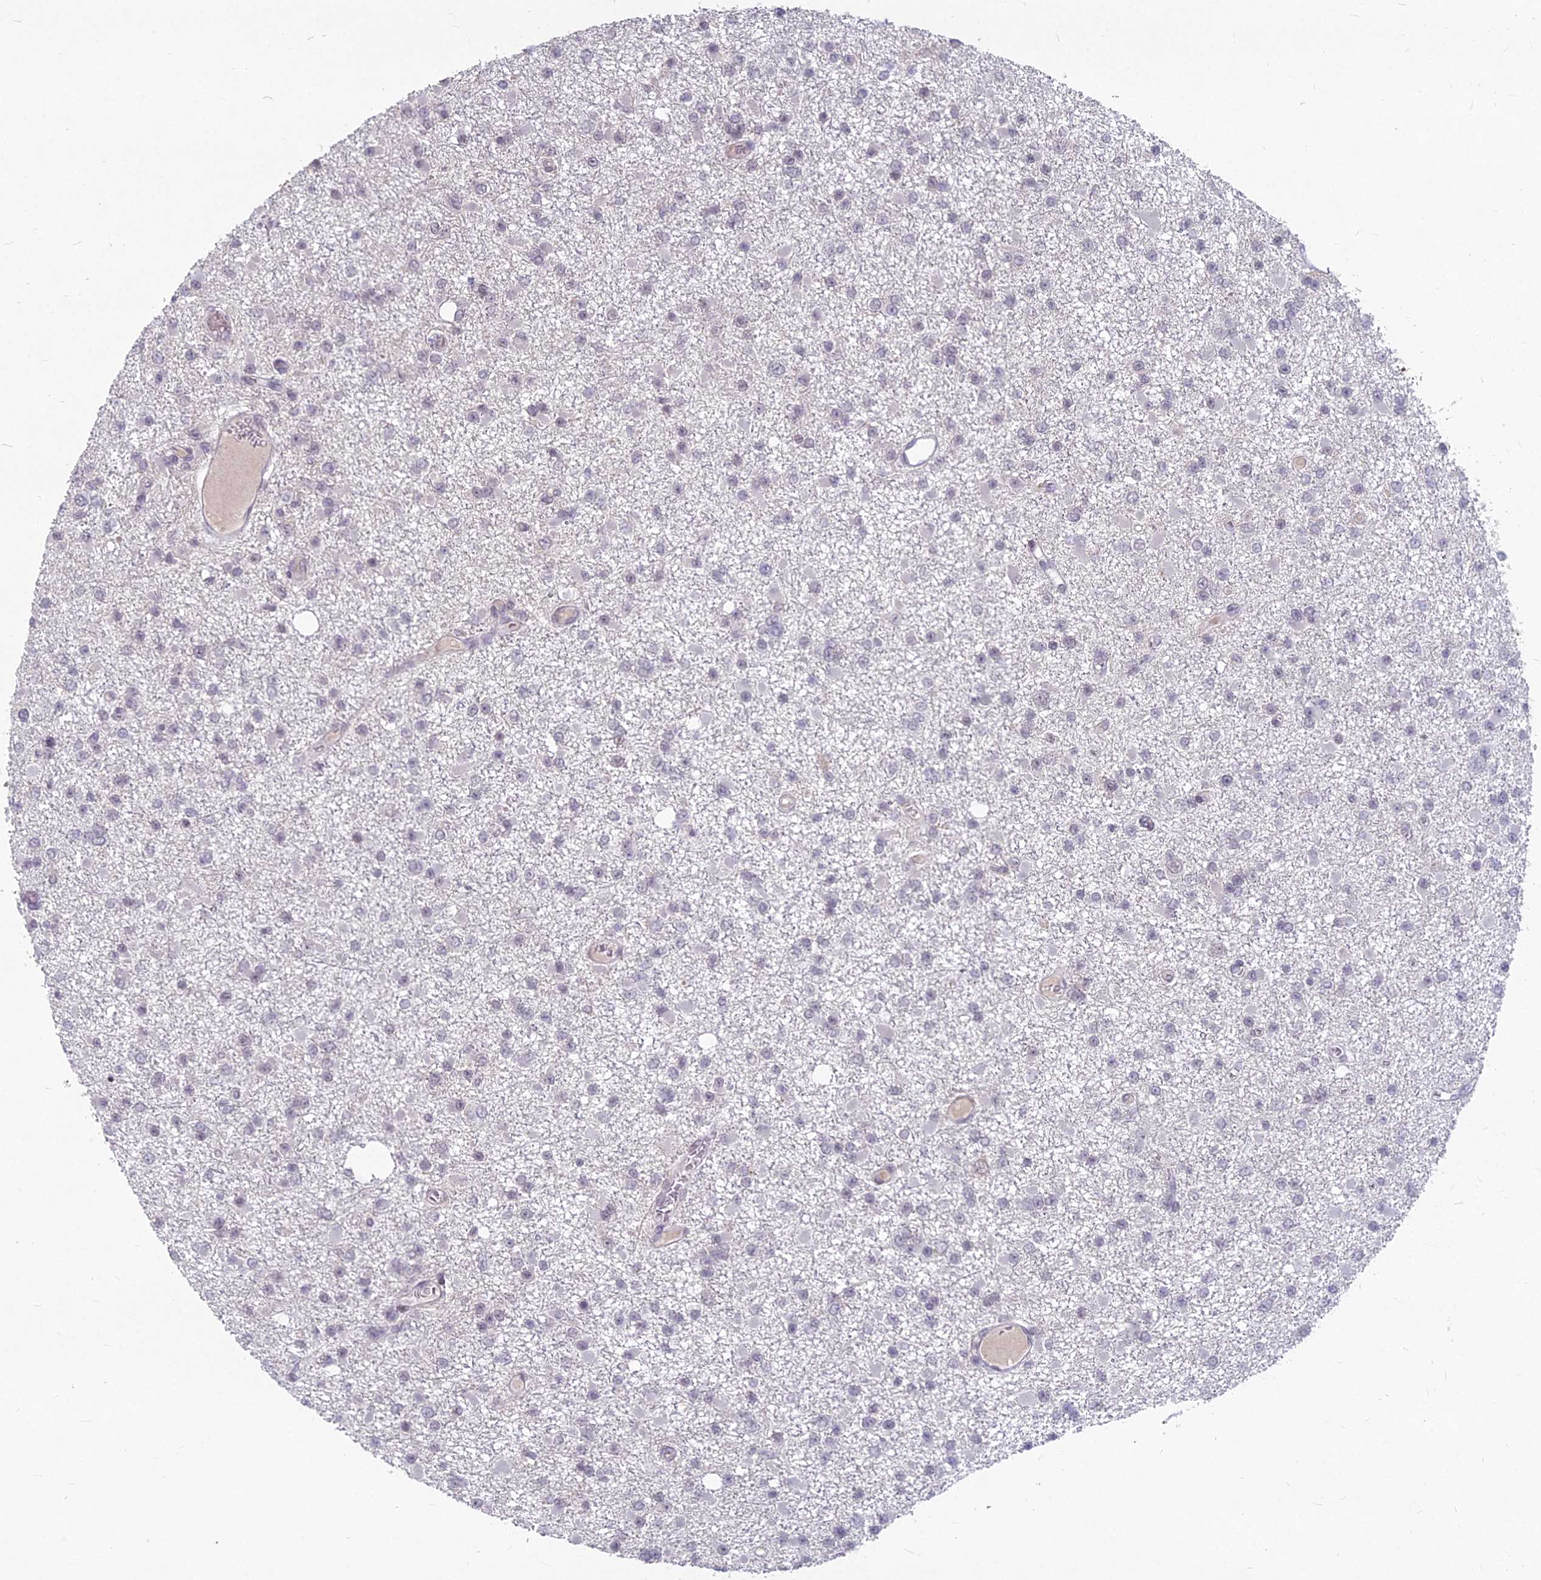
{"staining": {"intensity": "weak", "quantity": "<25%", "location": "nuclear"}, "tissue": "glioma", "cell_type": "Tumor cells", "image_type": "cancer", "snomed": [{"axis": "morphology", "description": "Glioma, malignant, Low grade"}, {"axis": "topography", "description": "Brain"}], "caption": "An image of glioma stained for a protein exhibits no brown staining in tumor cells. Nuclei are stained in blue.", "gene": "KAT7", "patient": {"sex": "female", "age": 22}}